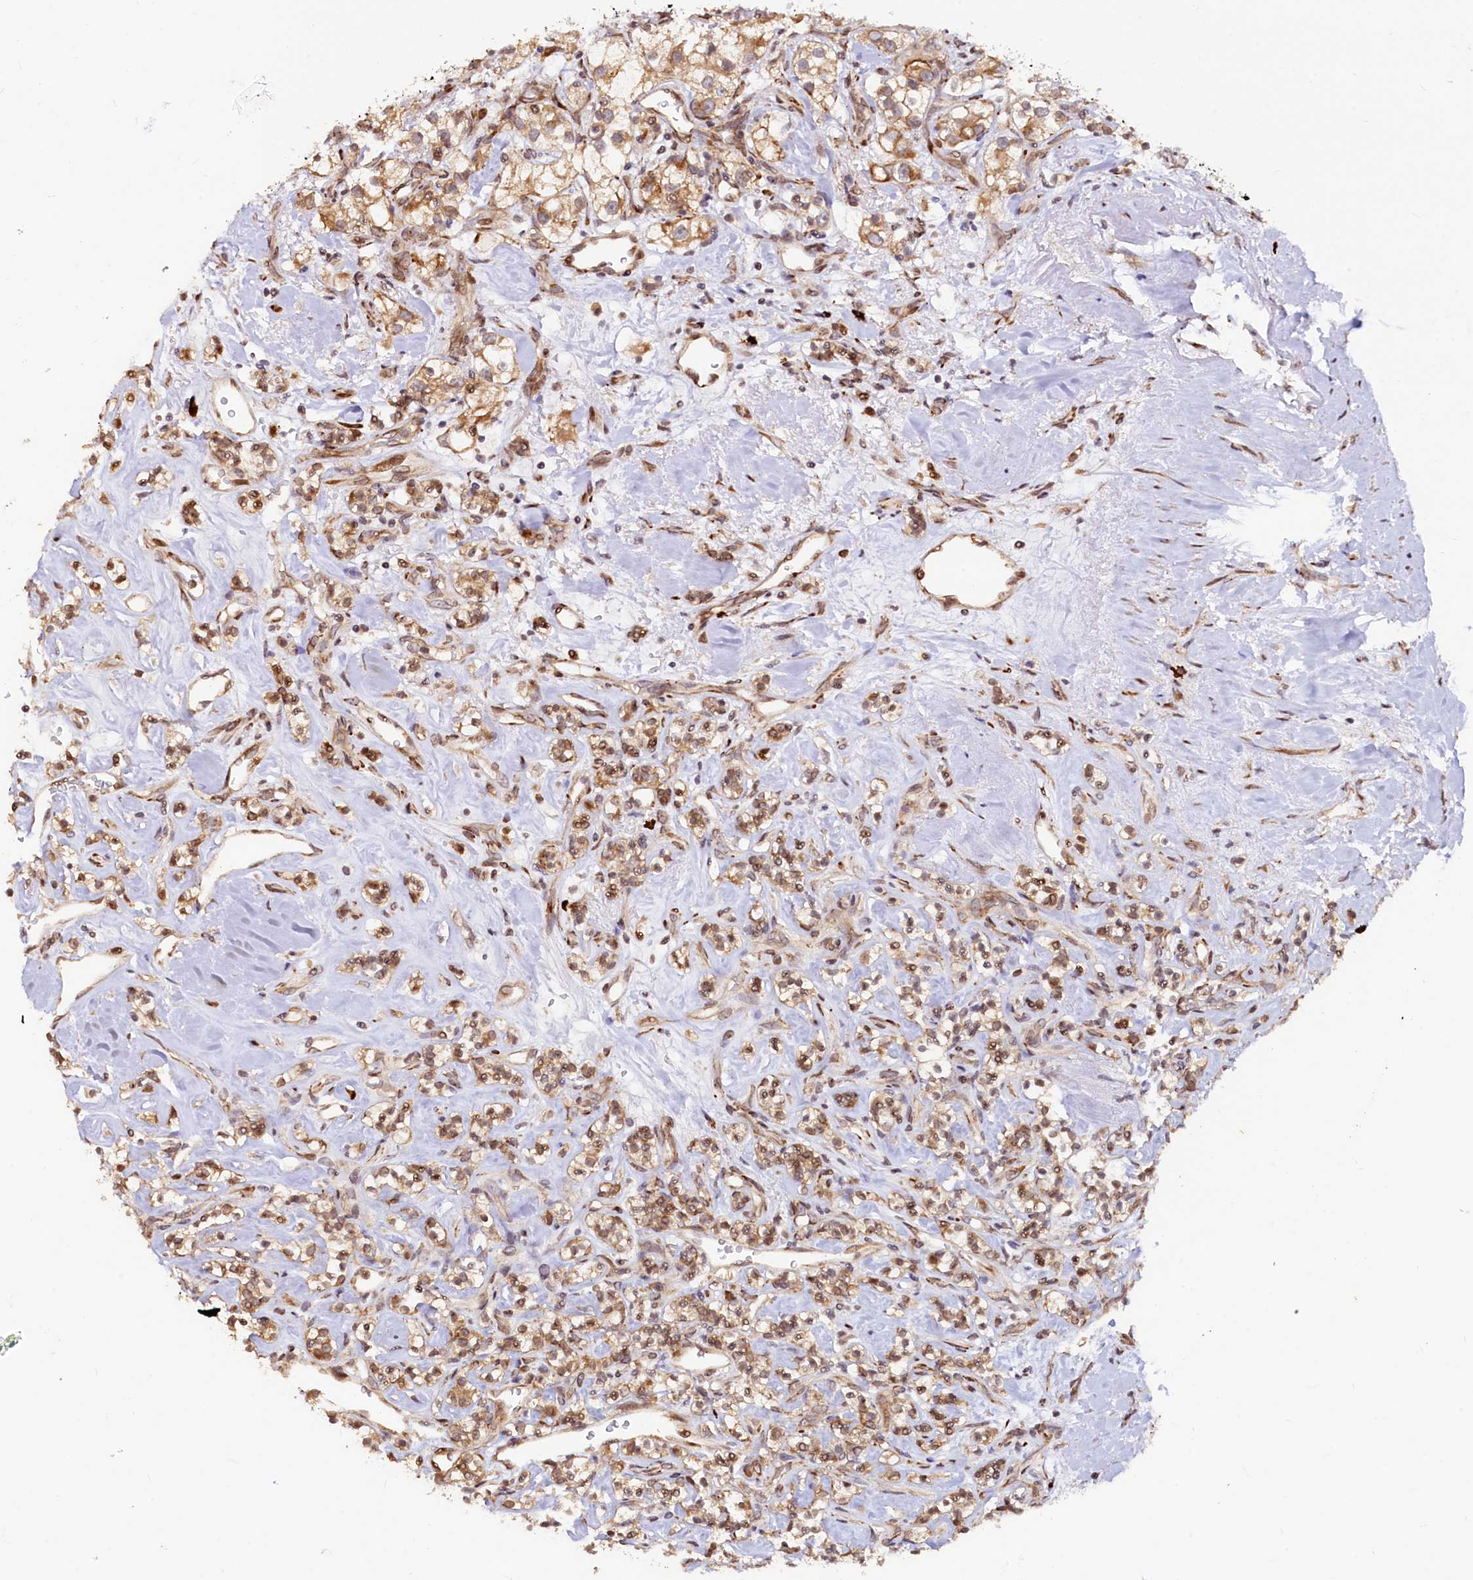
{"staining": {"intensity": "moderate", "quantity": ">75%", "location": "cytoplasmic/membranous"}, "tissue": "renal cancer", "cell_type": "Tumor cells", "image_type": "cancer", "snomed": [{"axis": "morphology", "description": "Adenocarcinoma, NOS"}, {"axis": "topography", "description": "Kidney"}], "caption": "Tumor cells display moderate cytoplasmic/membranous expression in about >75% of cells in renal cancer (adenocarcinoma). (DAB (3,3'-diaminobenzidine) IHC, brown staining for protein, blue staining for nuclei).", "gene": "C5orf15", "patient": {"sex": "male", "age": 77}}